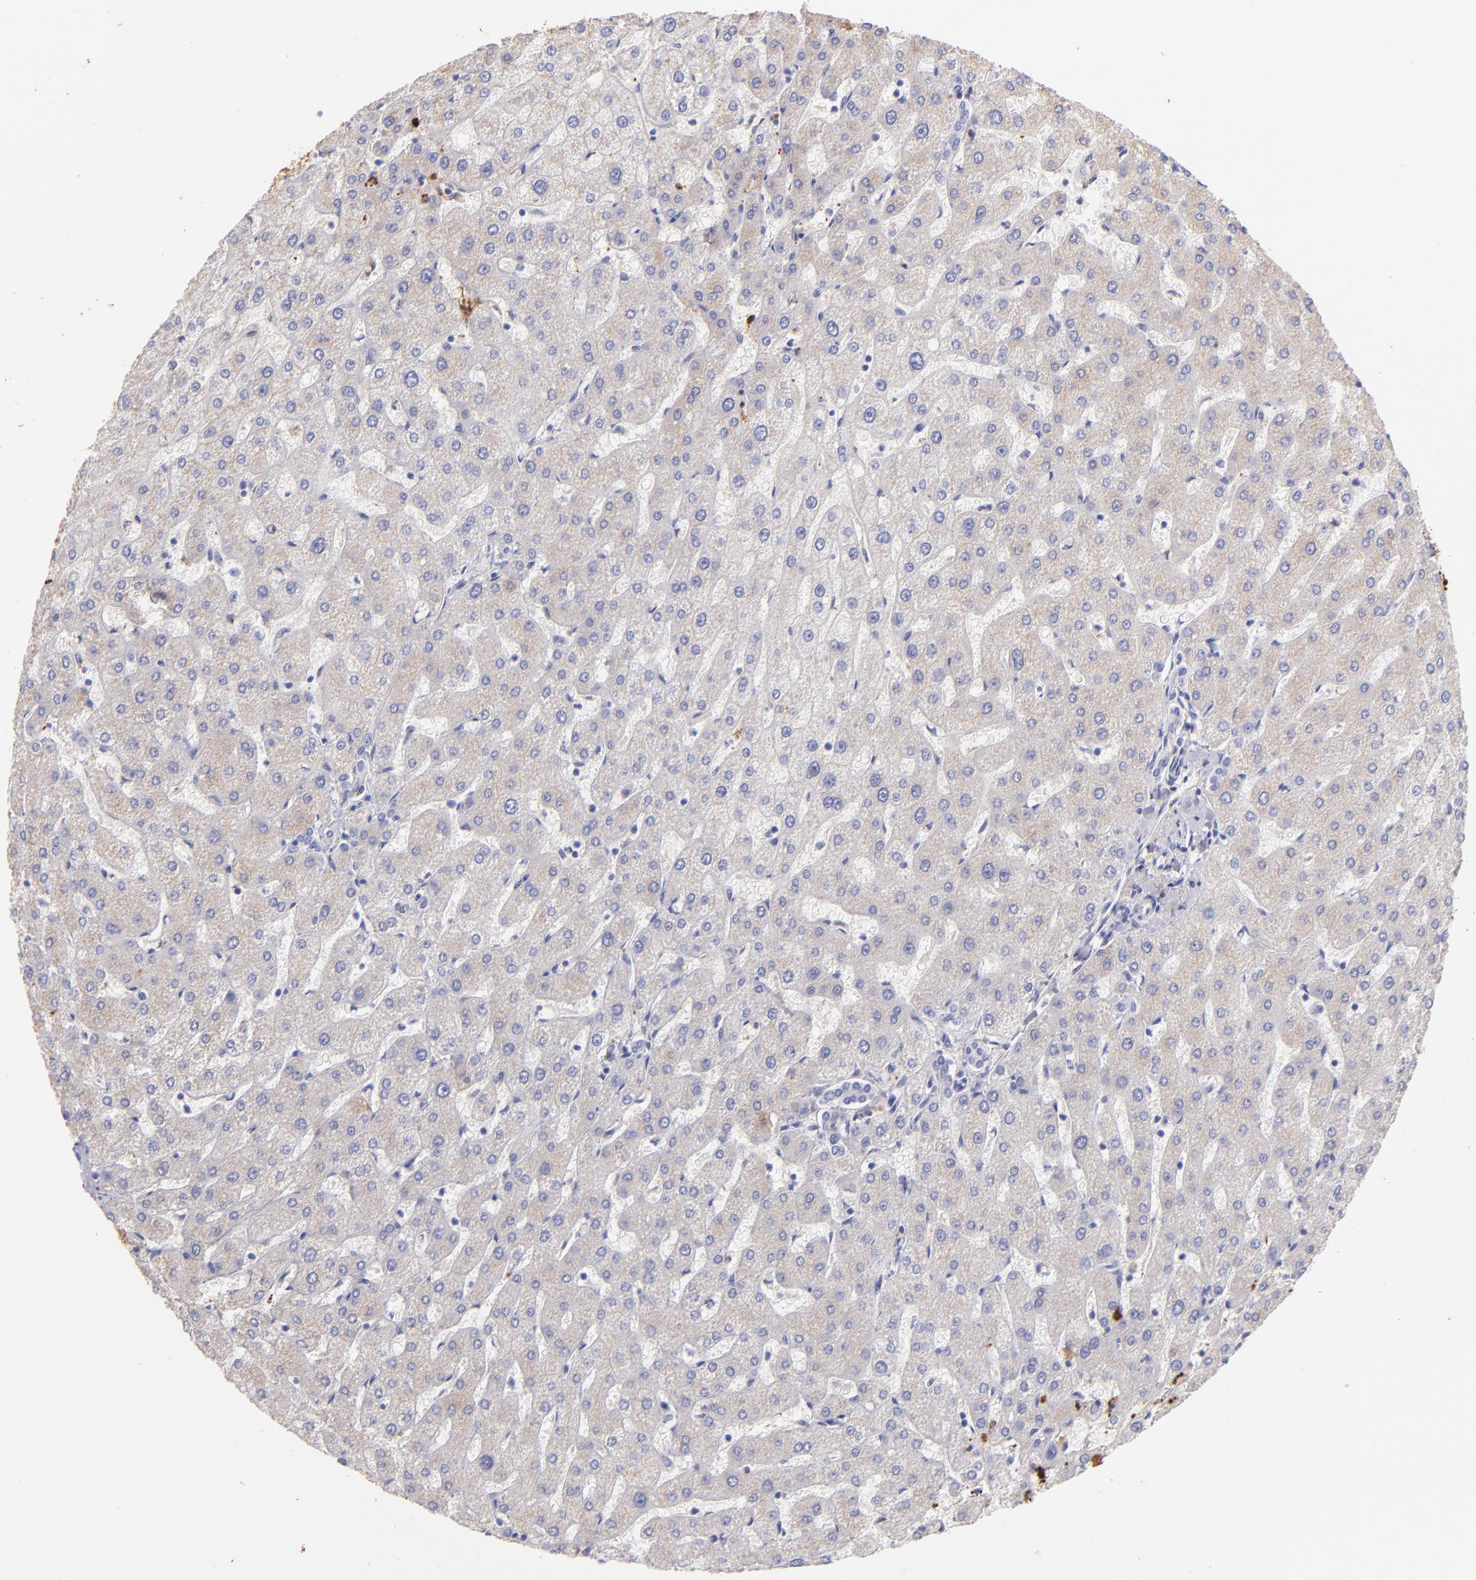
{"staining": {"intensity": "negative", "quantity": "none", "location": "none"}, "tissue": "liver", "cell_type": "Cholangiocytes", "image_type": "normal", "snomed": [{"axis": "morphology", "description": "Normal tissue, NOS"}, {"axis": "topography", "description": "Liver"}], "caption": "Cholangiocytes are negative for protein expression in unremarkable human liver. (DAB IHC visualized using brightfield microscopy, high magnification).", "gene": "FGB", "patient": {"sex": "male", "age": 67}}